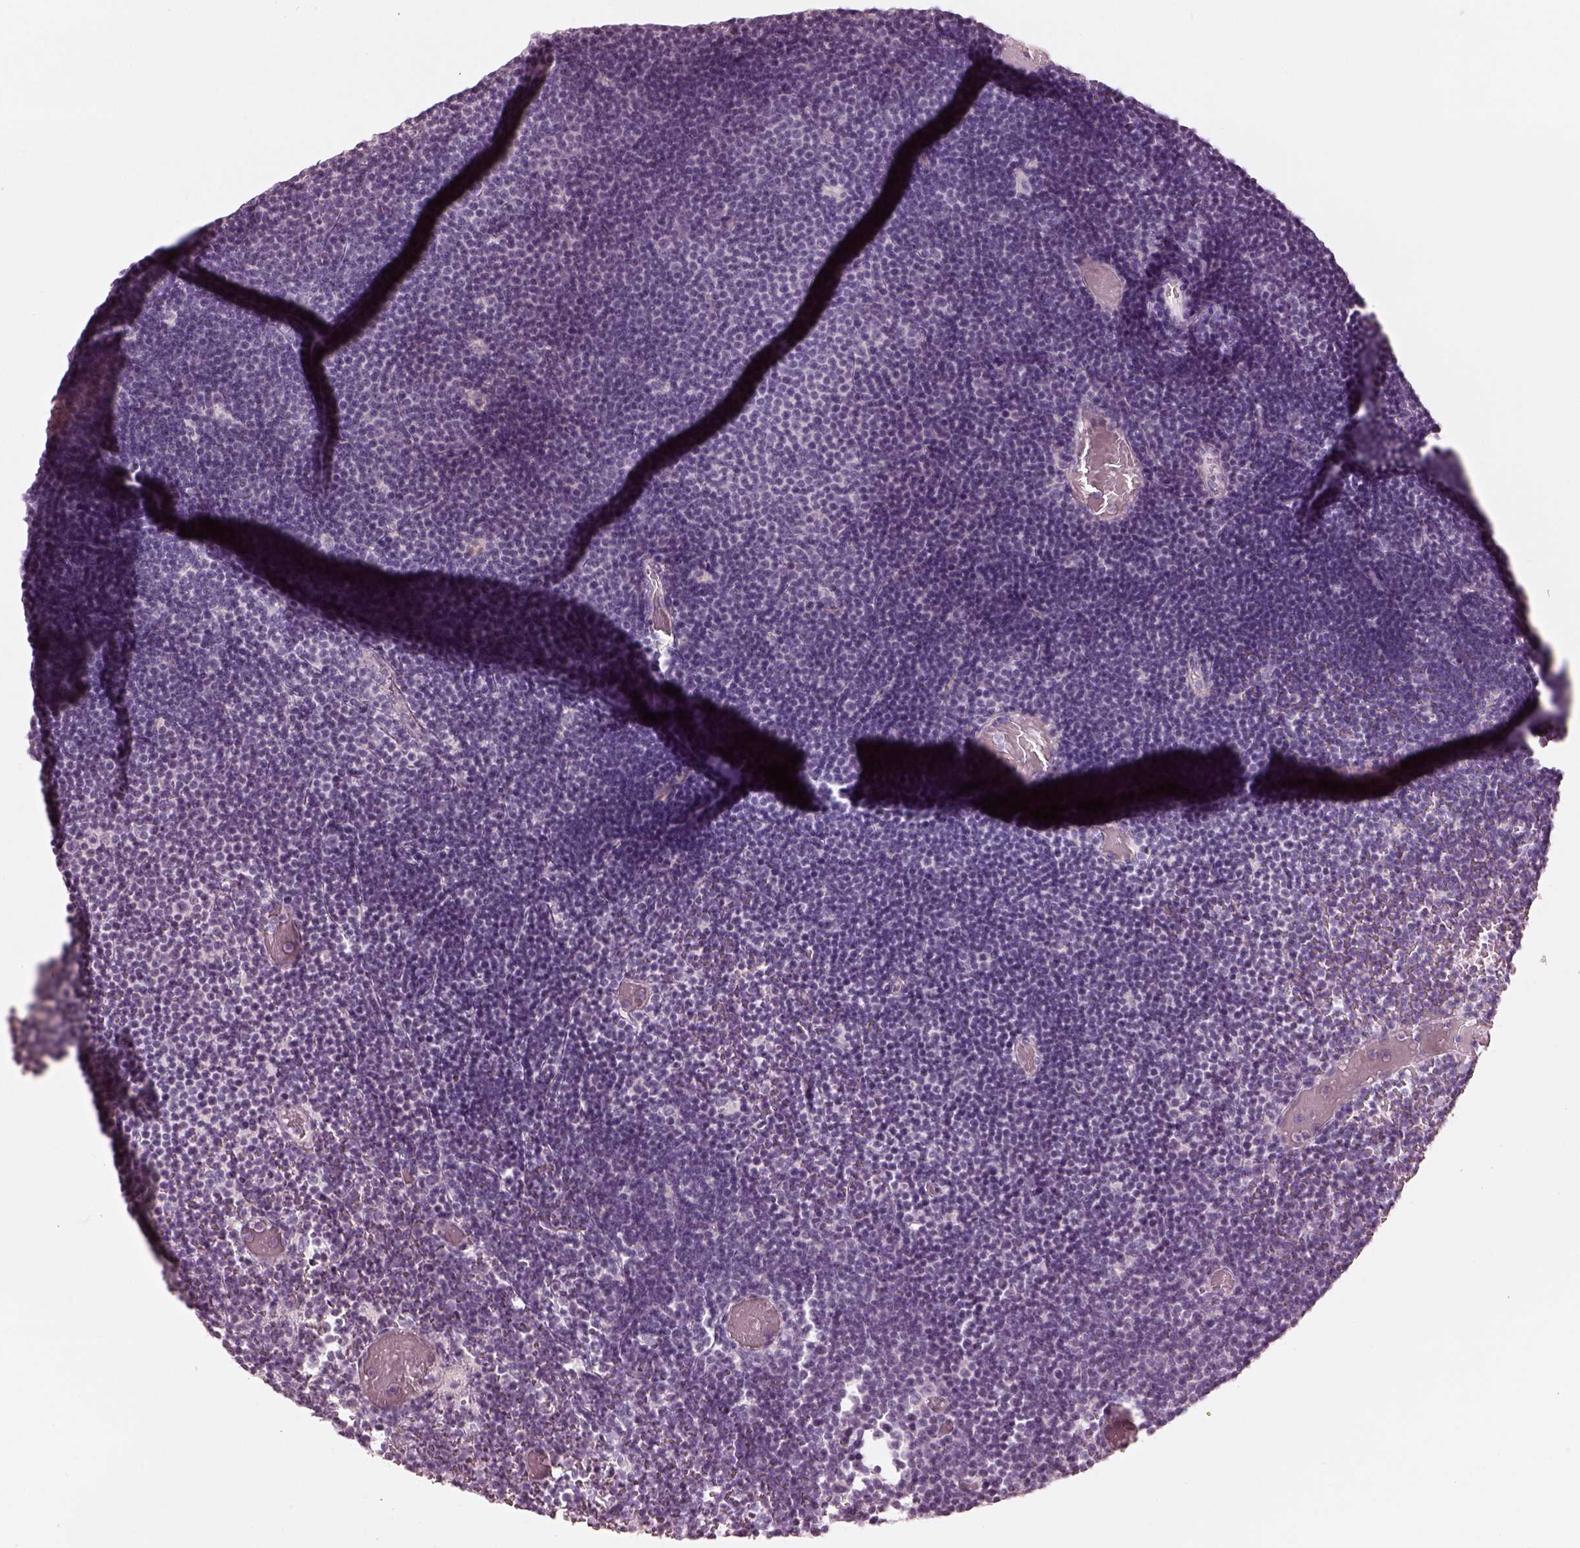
{"staining": {"intensity": "negative", "quantity": "none", "location": "none"}, "tissue": "lymphoma", "cell_type": "Tumor cells", "image_type": "cancer", "snomed": [{"axis": "morphology", "description": "Malignant lymphoma, non-Hodgkin's type, Low grade"}, {"axis": "topography", "description": "Brain"}], "caption": "High power microscopy image of an immunohistochemistry micrograph of lymphoma, revealing no significant positivity in tumor cells.", "gene": "RSPH9", "patient": {"sex": "female", "age": 66}}